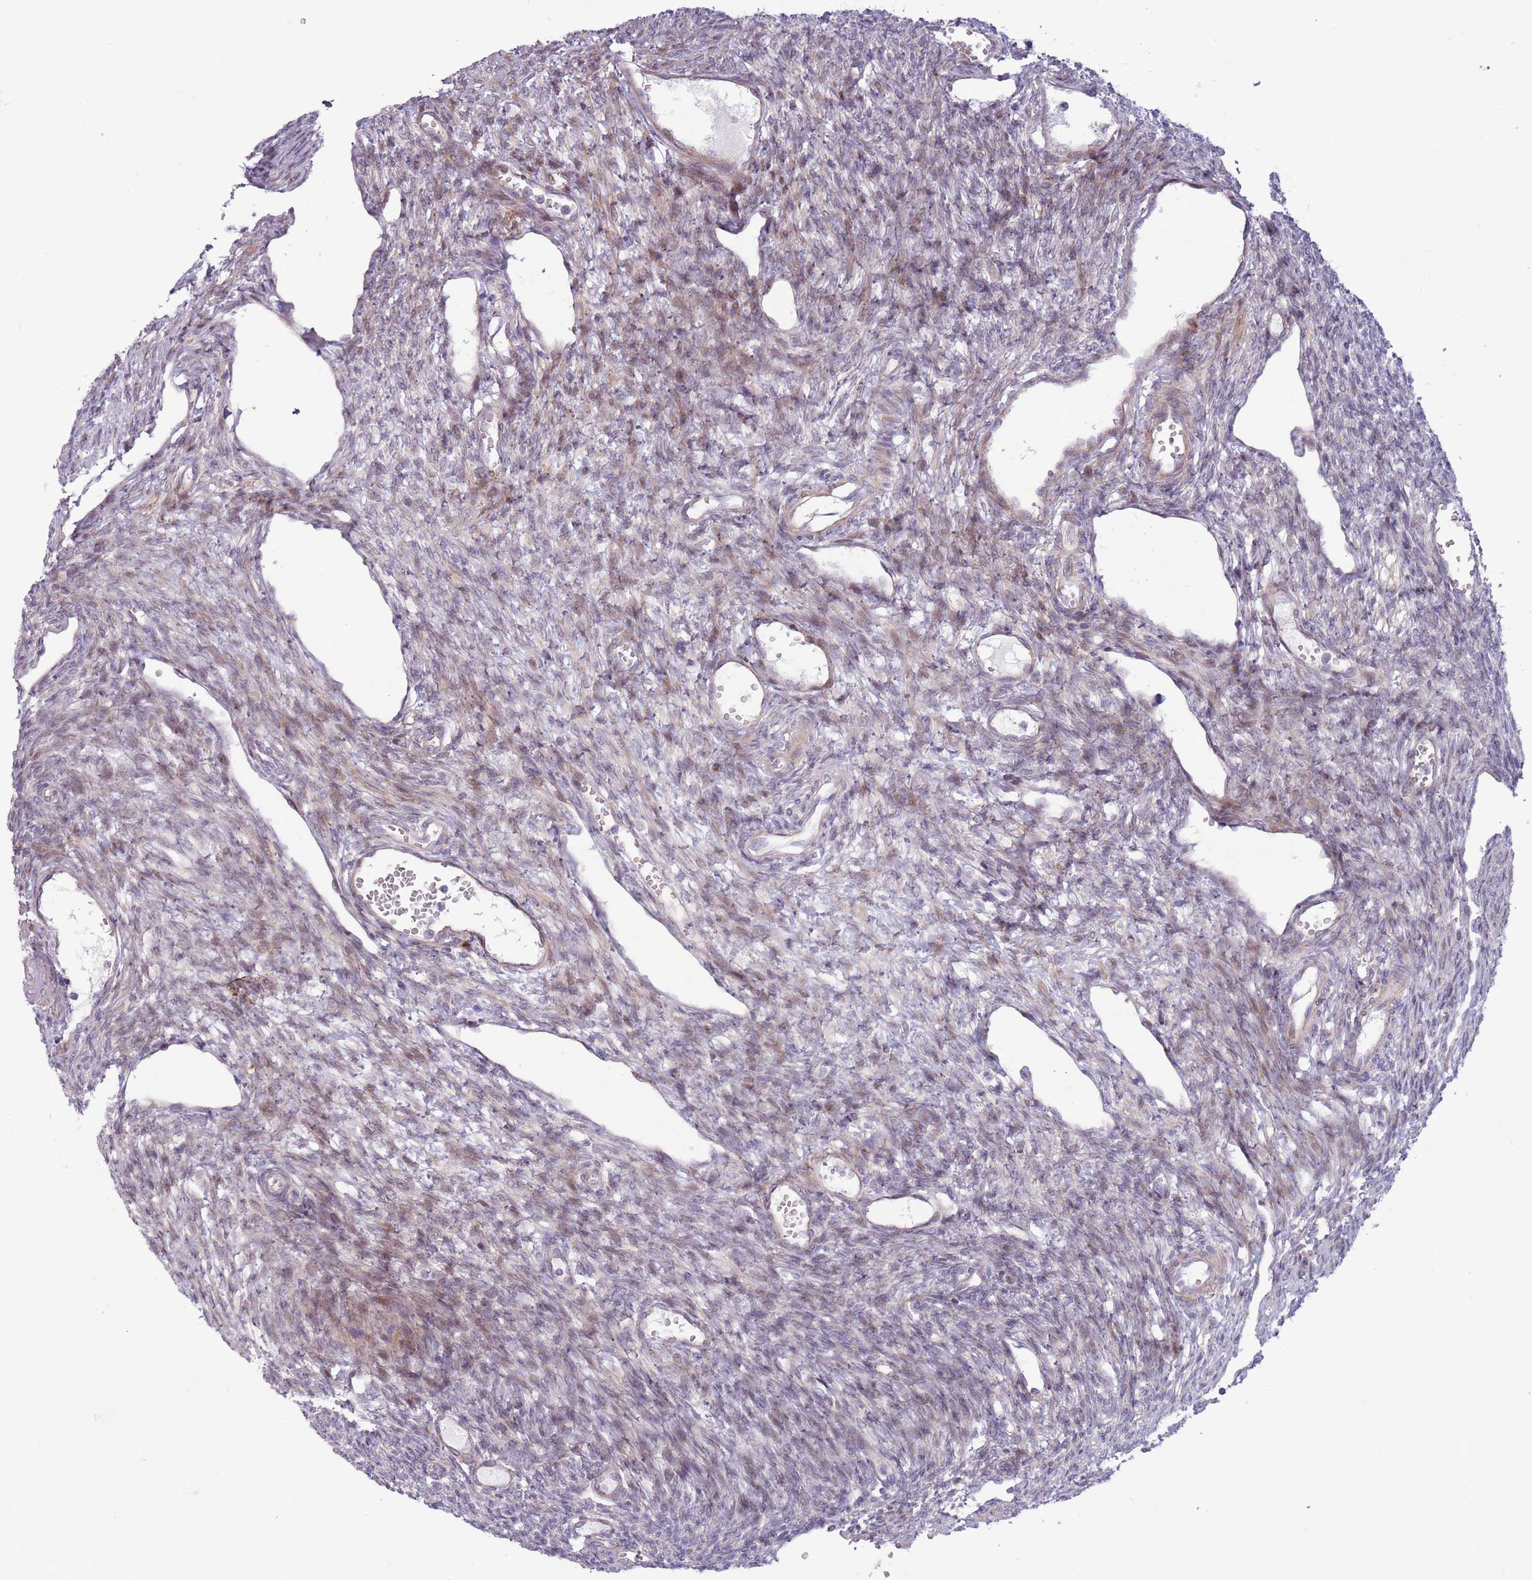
{"staining": {"intensity": "moderate", "quantity": ">75%", "location": "cytoplasmic/membranous"}, "tissue": "ovary", "cell_type": "Follicle cells", "image_type": "normal", "snomed": [{"axis": "morphology", "description": "Normal tissue, NOS"}, {"axis": "morphology", "description": "Cyst, NOS"}, {"axis": "topography", "description": "Ovary"}], "caption": "Immunohistochemical staining of benign human ovary shows medium levels of moderate cytoplasmic/membranous expression in approximately >75% of follicle cells. The staining is performed using DAB (3,3'-diaminobenzidine) brown chromogen to label protein expression. The nuclei are counter-stained blue using hematoxylin.", "gene": "CCDC150", "patient": {"sex": "female", "age": 33}}